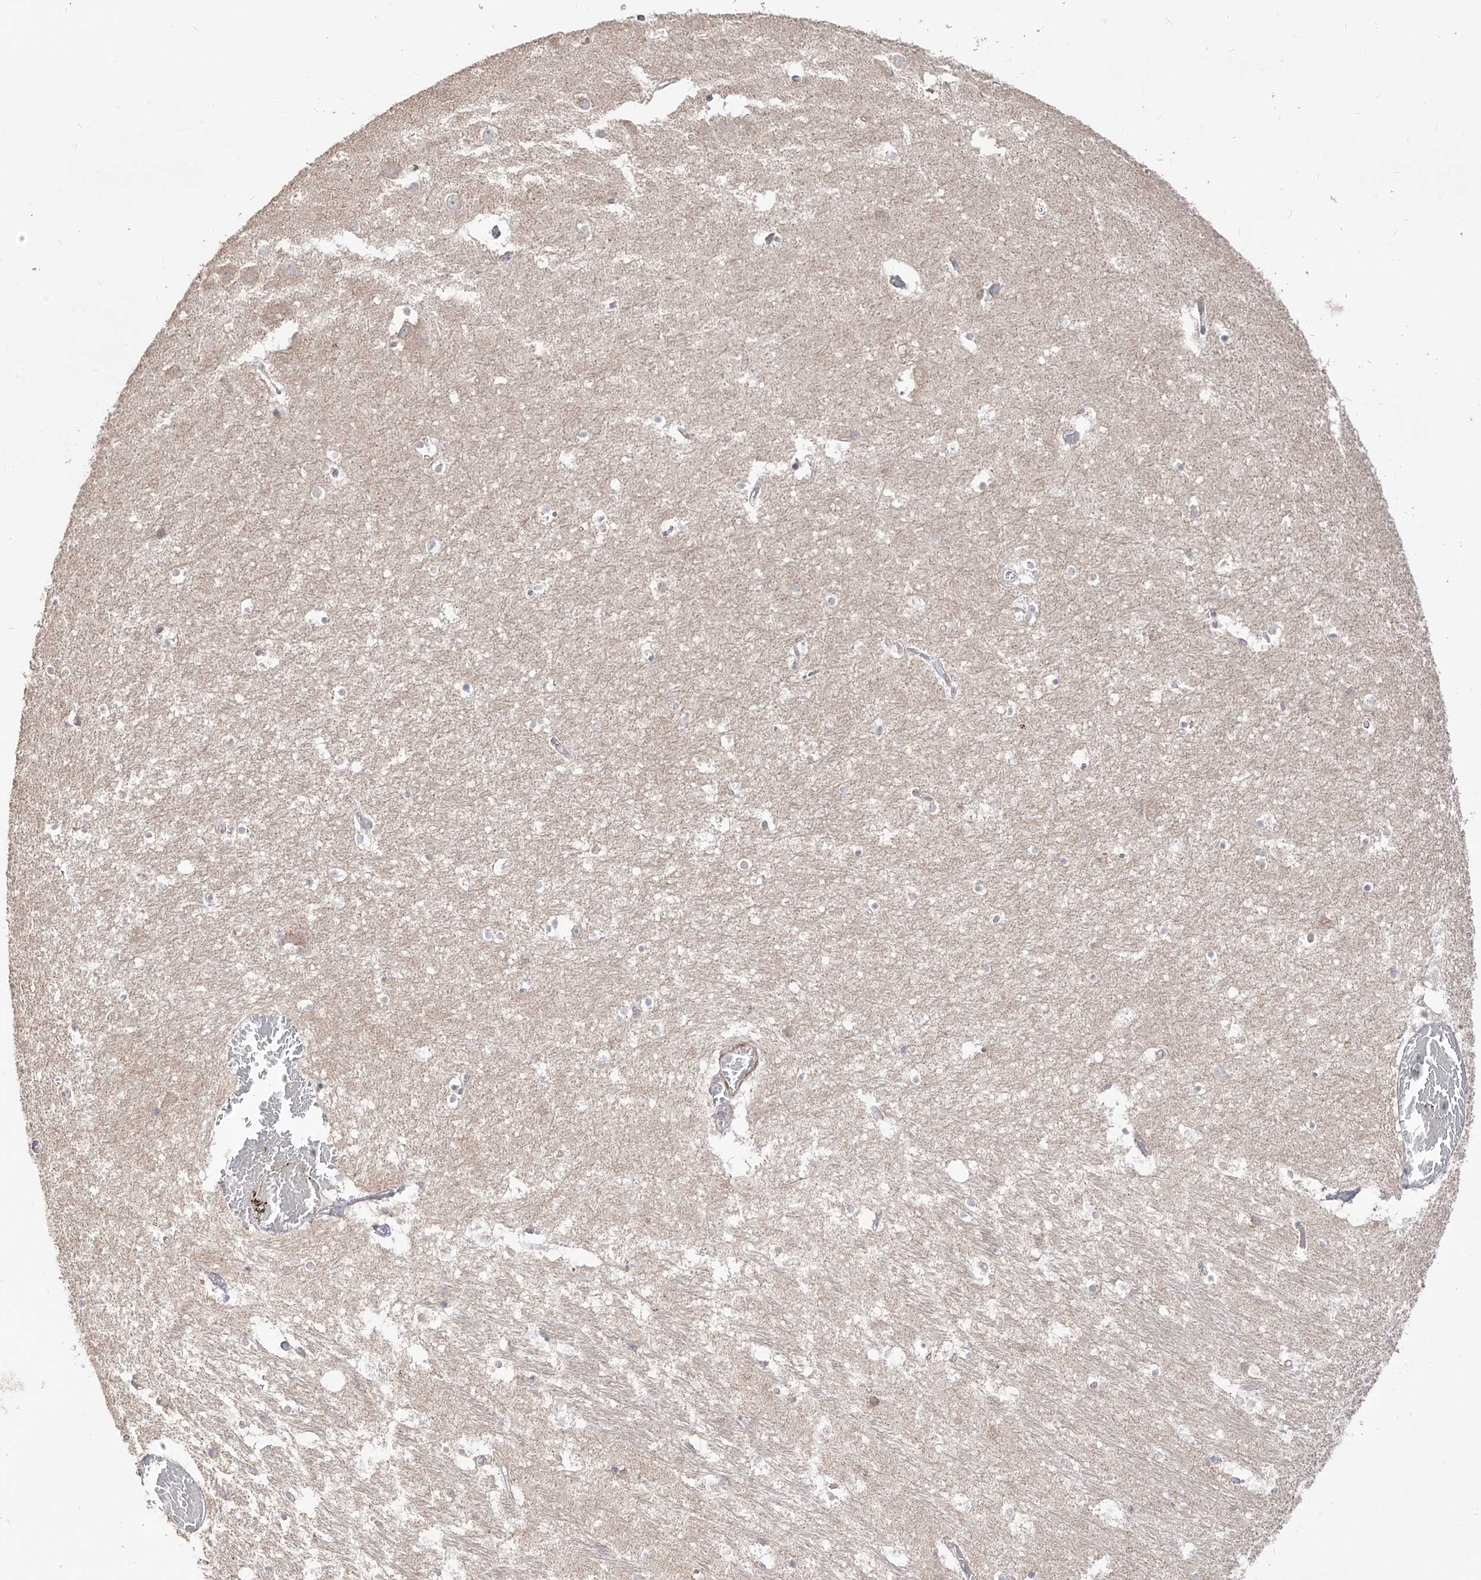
{"staining": {"intensity": "negative", "quantity": "none", "location": "none"}, "tissue": "hippocampus", "cell_type": "Glial cells", "image_type": "normal", "snomed": [{"axis": "morphology", "description": "Normal tissue, NOS"}, {"axis": "topography", "description": "Hippocampus"}], "caption": "Glial cells are negative for brown protein staining in unremarkable hippocampus.", "gene": "YKT6", "patient": {"sex": "female", "age": 52}}